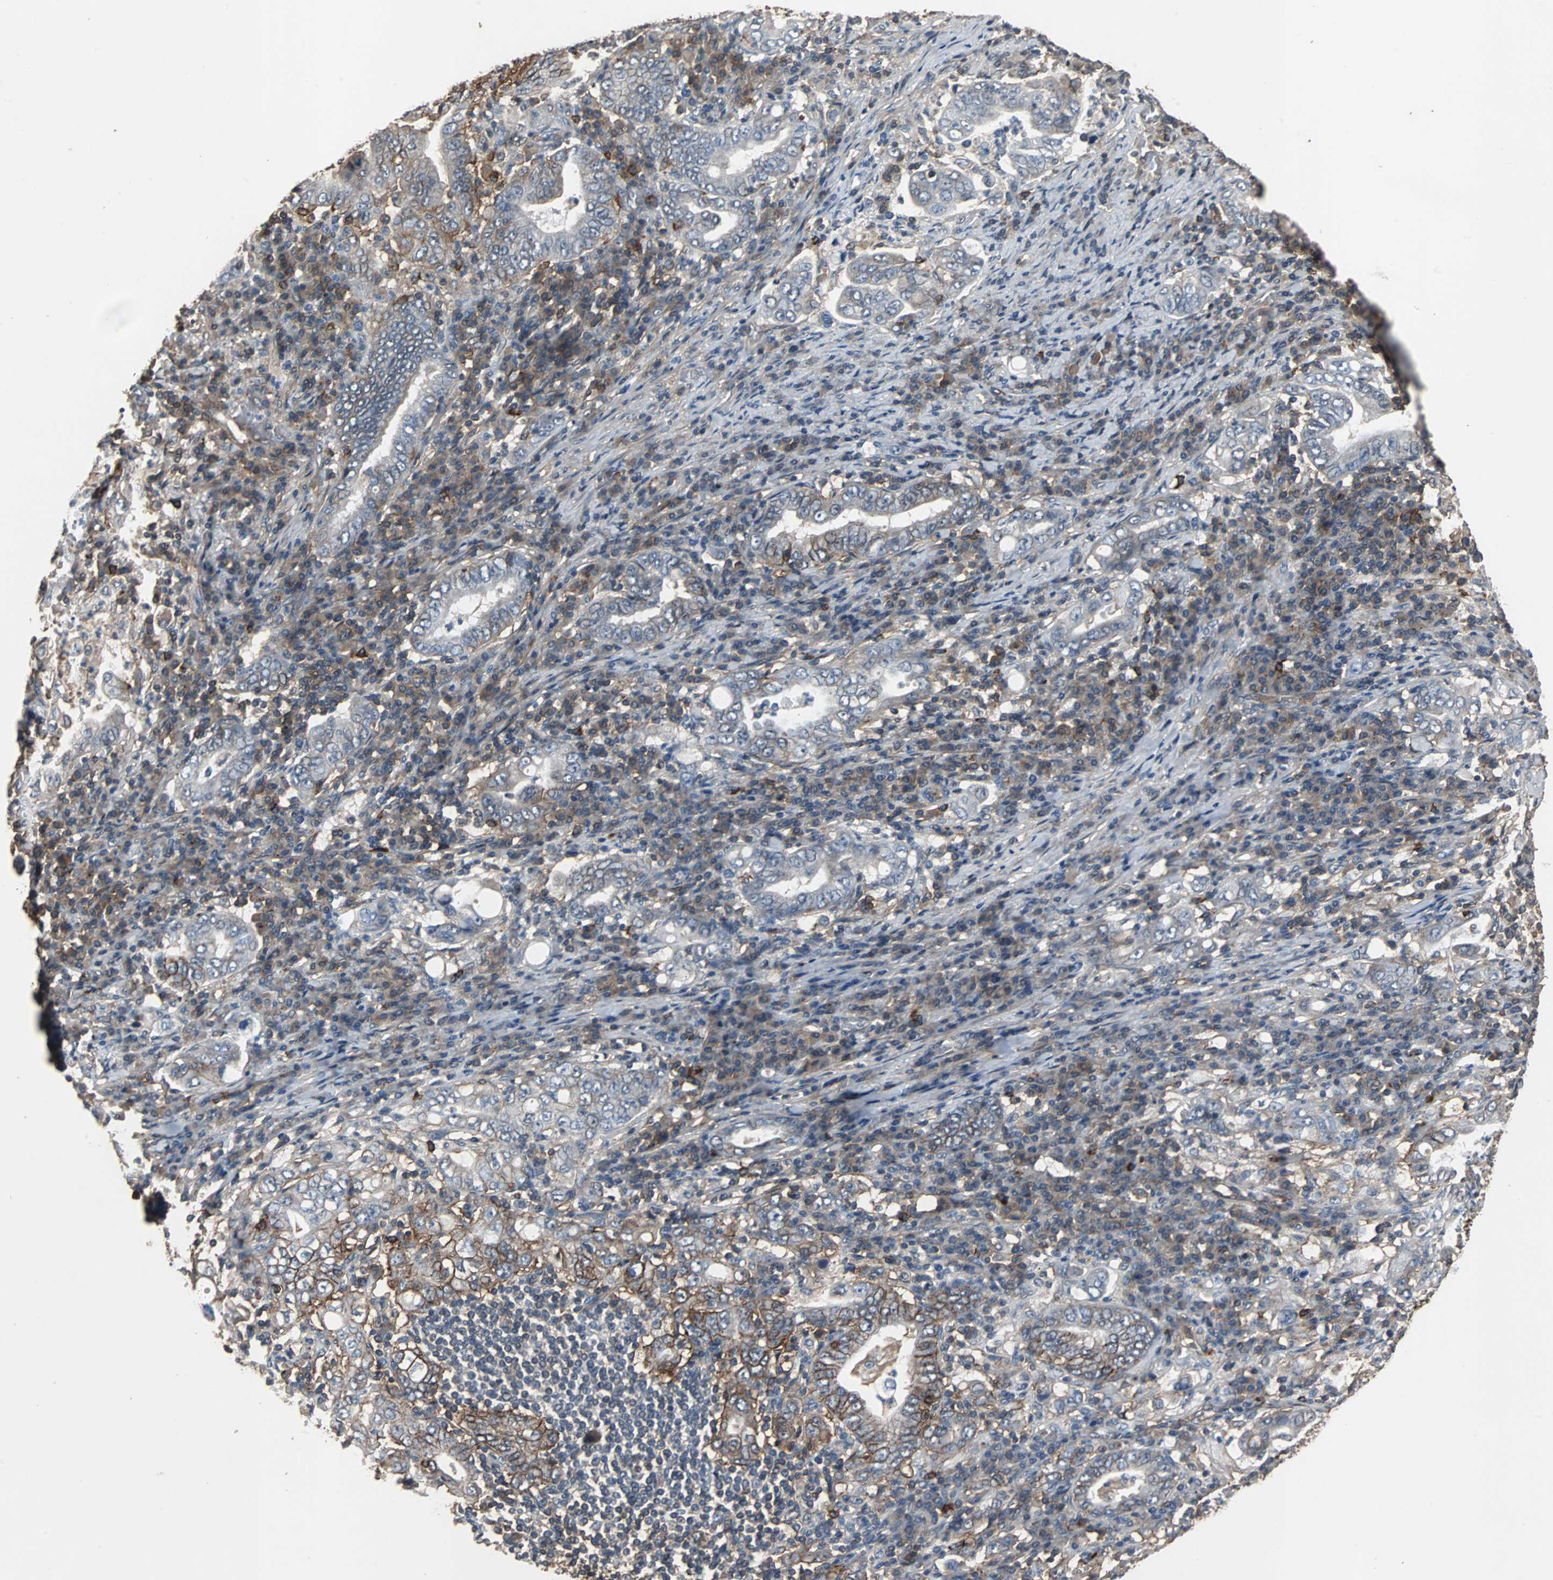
{"staining": {"intensity": "strong", "quantity": "25%-75%", "location": "cytoplasmic/membranous"}, "tissue": "stomach cancer", "cell_type": "Tumor cells", "image_type": "cancer", "snomed": [{"axis": "morphology", "description": "Normal tissue, NOS"}, {"axis": "morphology", "description": "Adenocarcinoma, NOS"}, {"axis": "topography", "description": "Esophagus"}, {"axis": "topography", "description": "Stomach, upper"}, {"axis": "topography", "description": "Peripheral nerve tissue"}], "caption": "Immunohistochemistry of stomach cancer (adenocarcinoma) demonstrates high levels of strong cytoplasmic/membranous staining in about 25%-75% of tumor cells.", "gene": "NDRG1", "patient": {"sex": "male", "age": 62}}